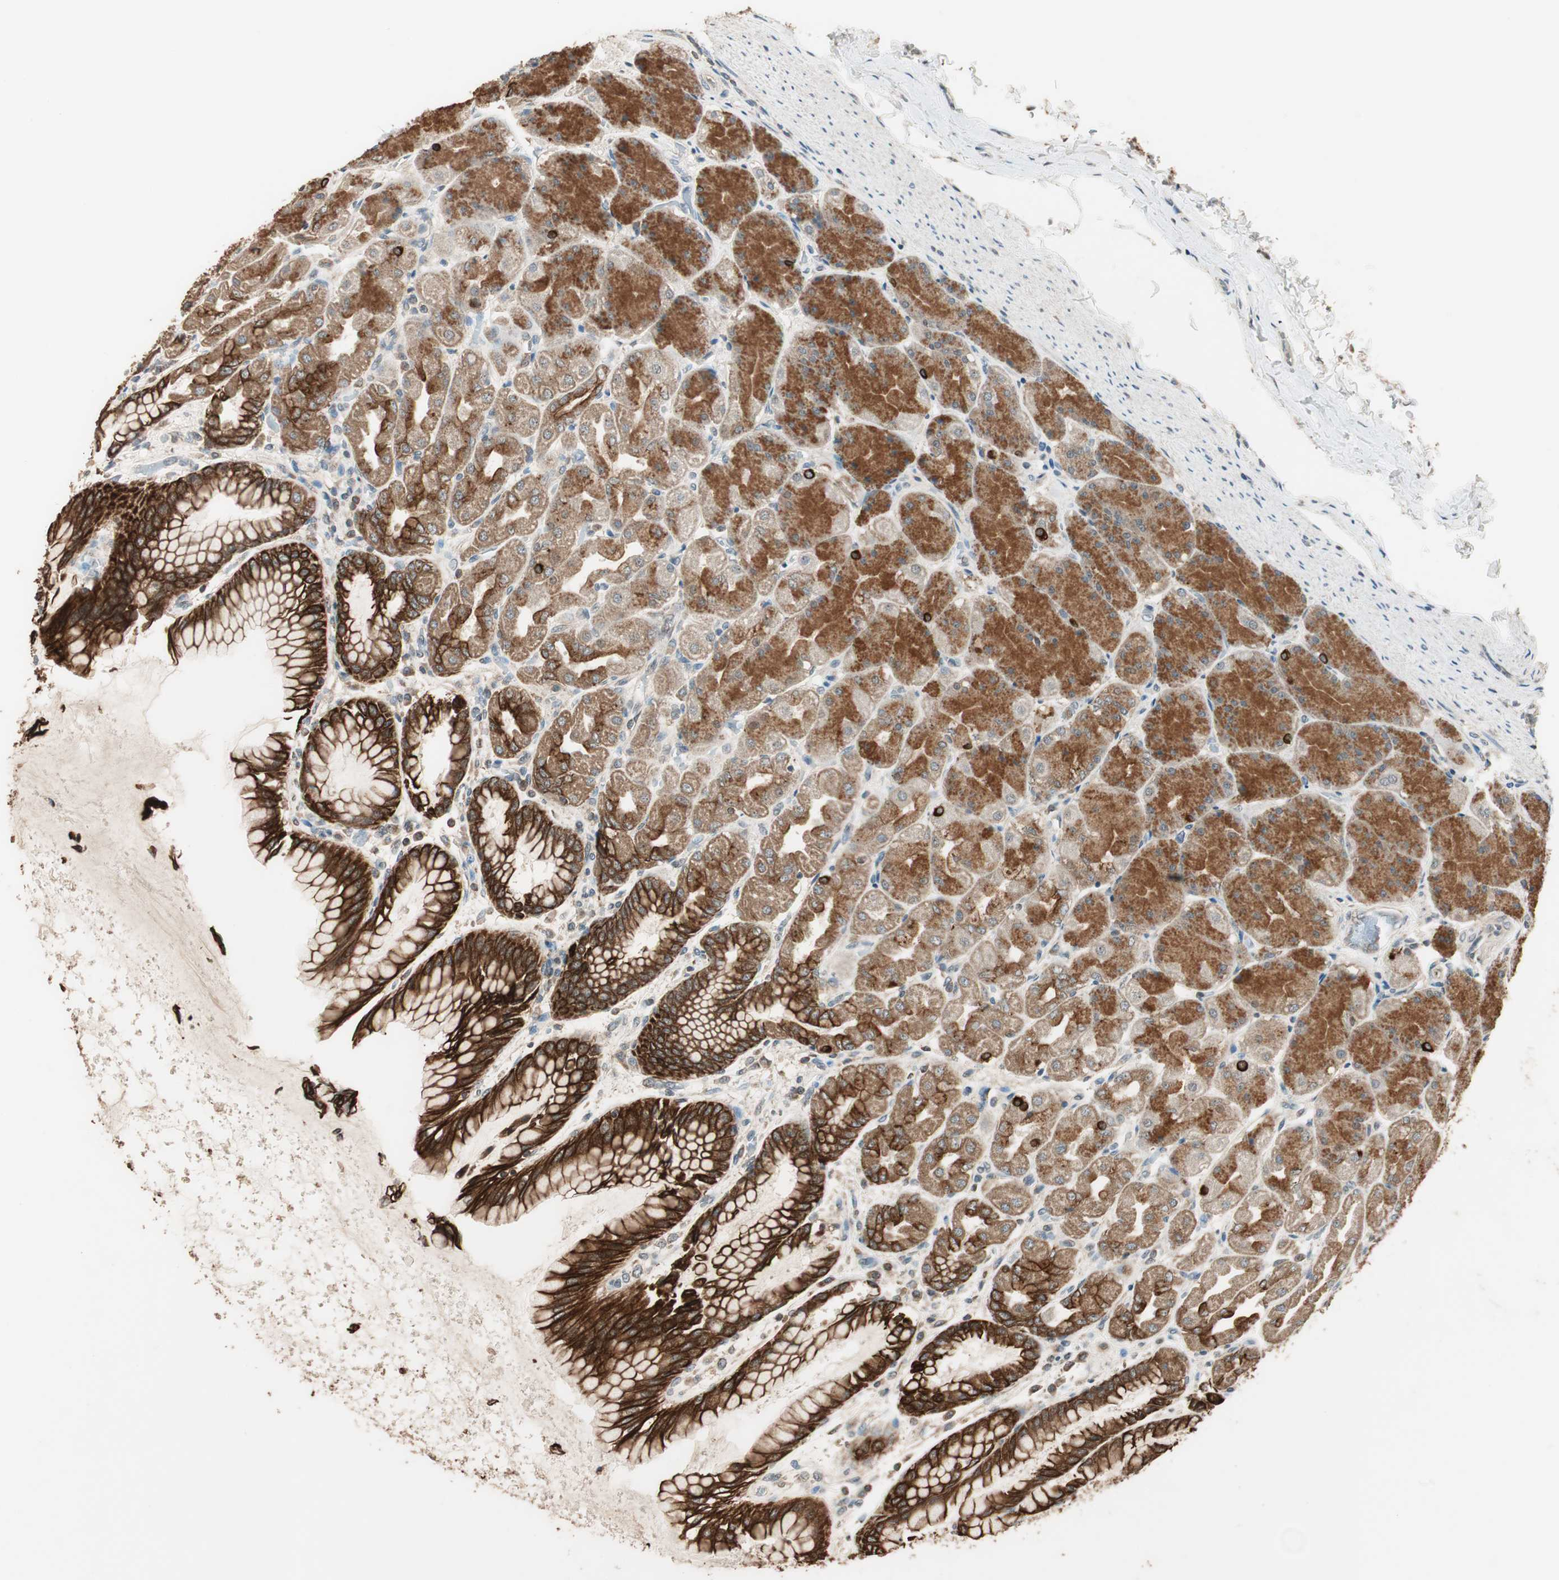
{"staining": {"intensity": "strong", "quantity": ">75%", "location": "cytoplasmic/membranous"}, "tissue": "stomach", "cell_type": "Glandular cells", "image_type": "normal", "snomed": [{"axis": "morphology", "description": "Normal tissue, NOS"}, {"axis": "topography", "description": "Stomach, upper"}], "caption": "Immunohistochemical staining of benign human stomach reveals high levels of strong cytoplasmic/membranous positivity in about >75% of glandular cells. Immunohistochemistry (ihc) stains the protein of interest in brown and the nuclei are stained blue.", "gene": "TRIM21", "patient": {"sex": "female", "age": 56}}